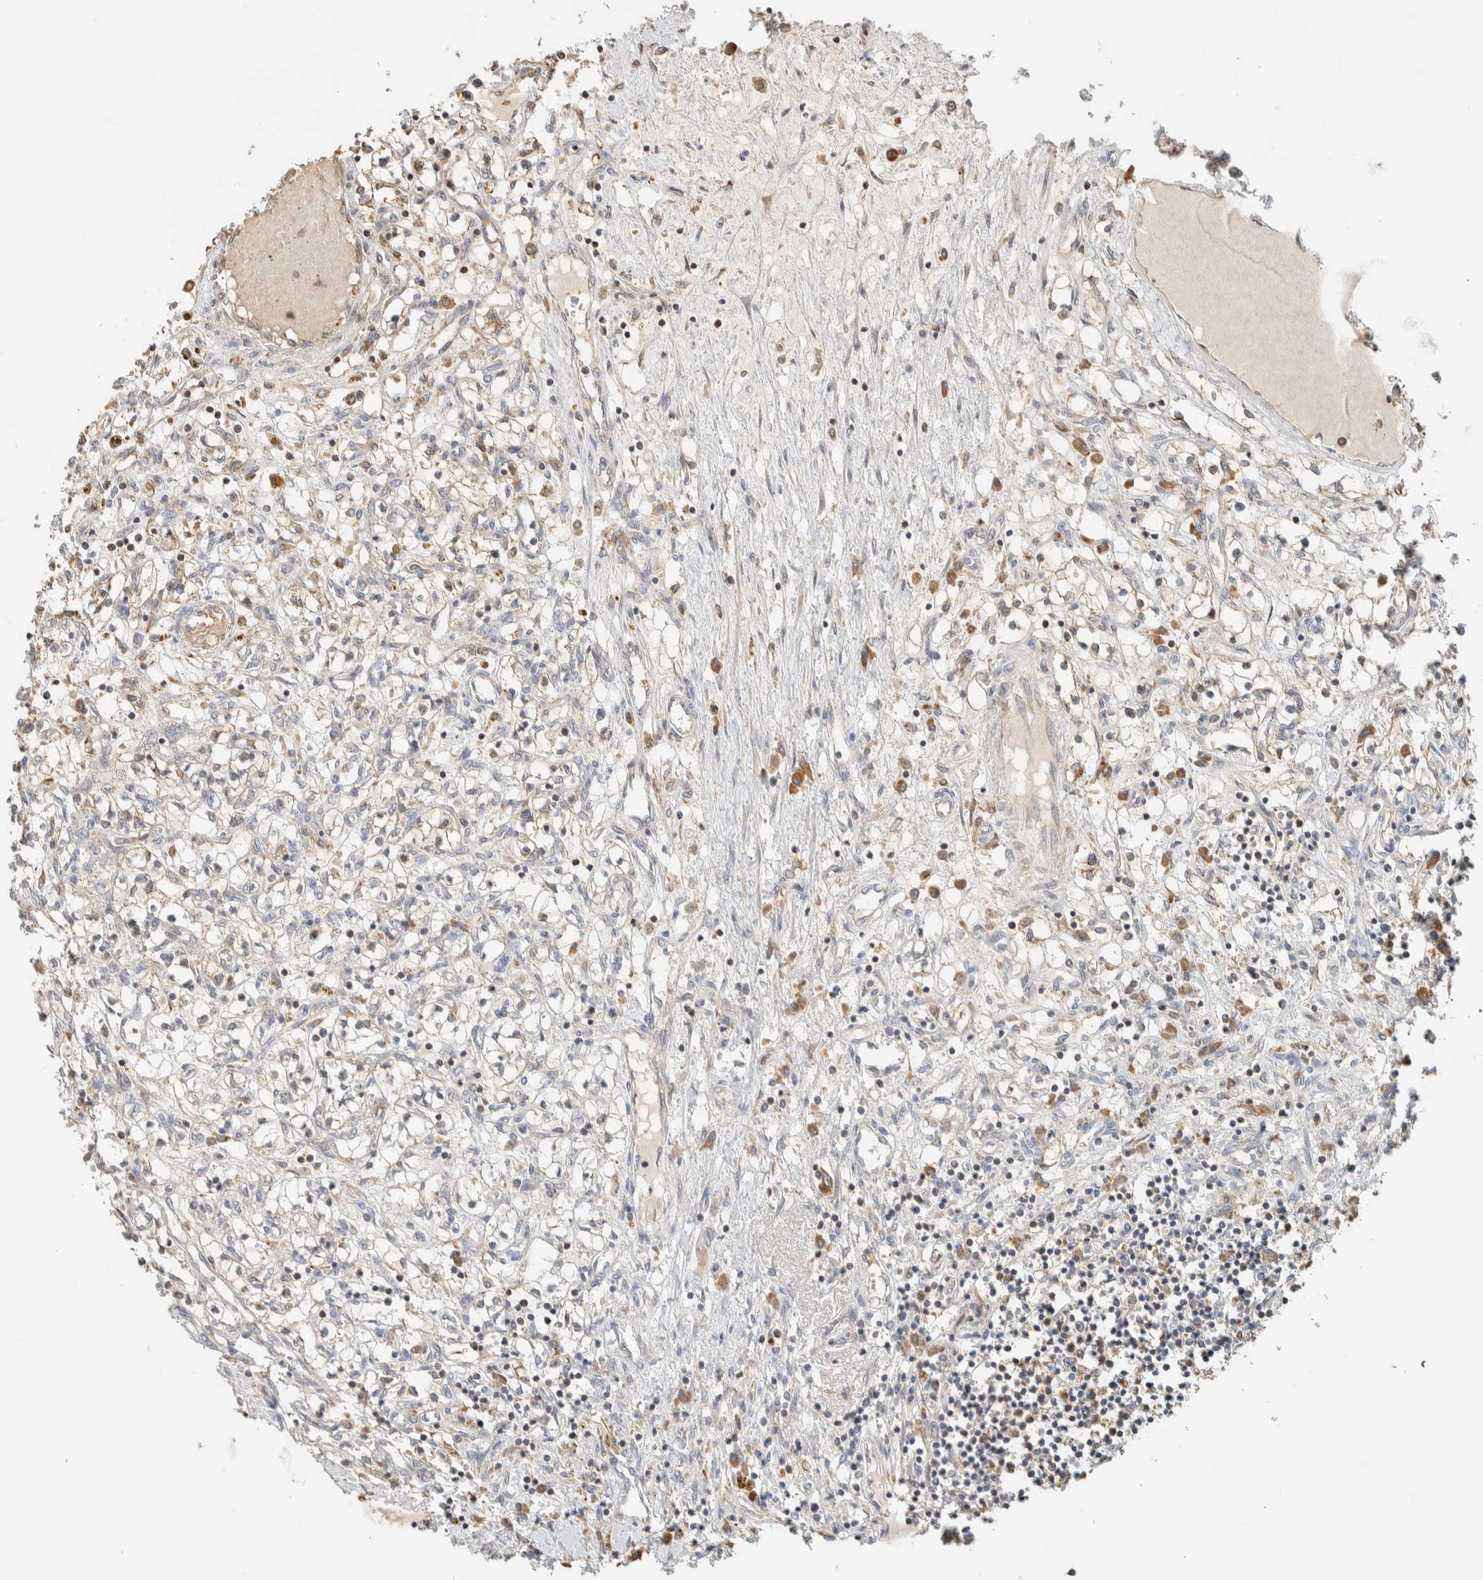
{"staining": {"intensity": "moderate", "quantity": "<25%", "location": "cytoplasmic/membranous"}, "tissue": "renal cancer", "cell_type": "Tumor cells", "image_type": "cancer", "snomed": [{"axis": "morphology", "description": "Adenocarcinoma, NOS"}, {"axis": "topography", "description": "Kidney"}], "caption": "Immunohistochemistry (IHC) histopathology image of renal cancer stained for a protein (brown), which displays low levels of moderate cytoplasmic/membranous positivity in about <25% of tumor cells.", "gene": "RAB11FIP1", "patient": {"sex": "male", "age": 68}}